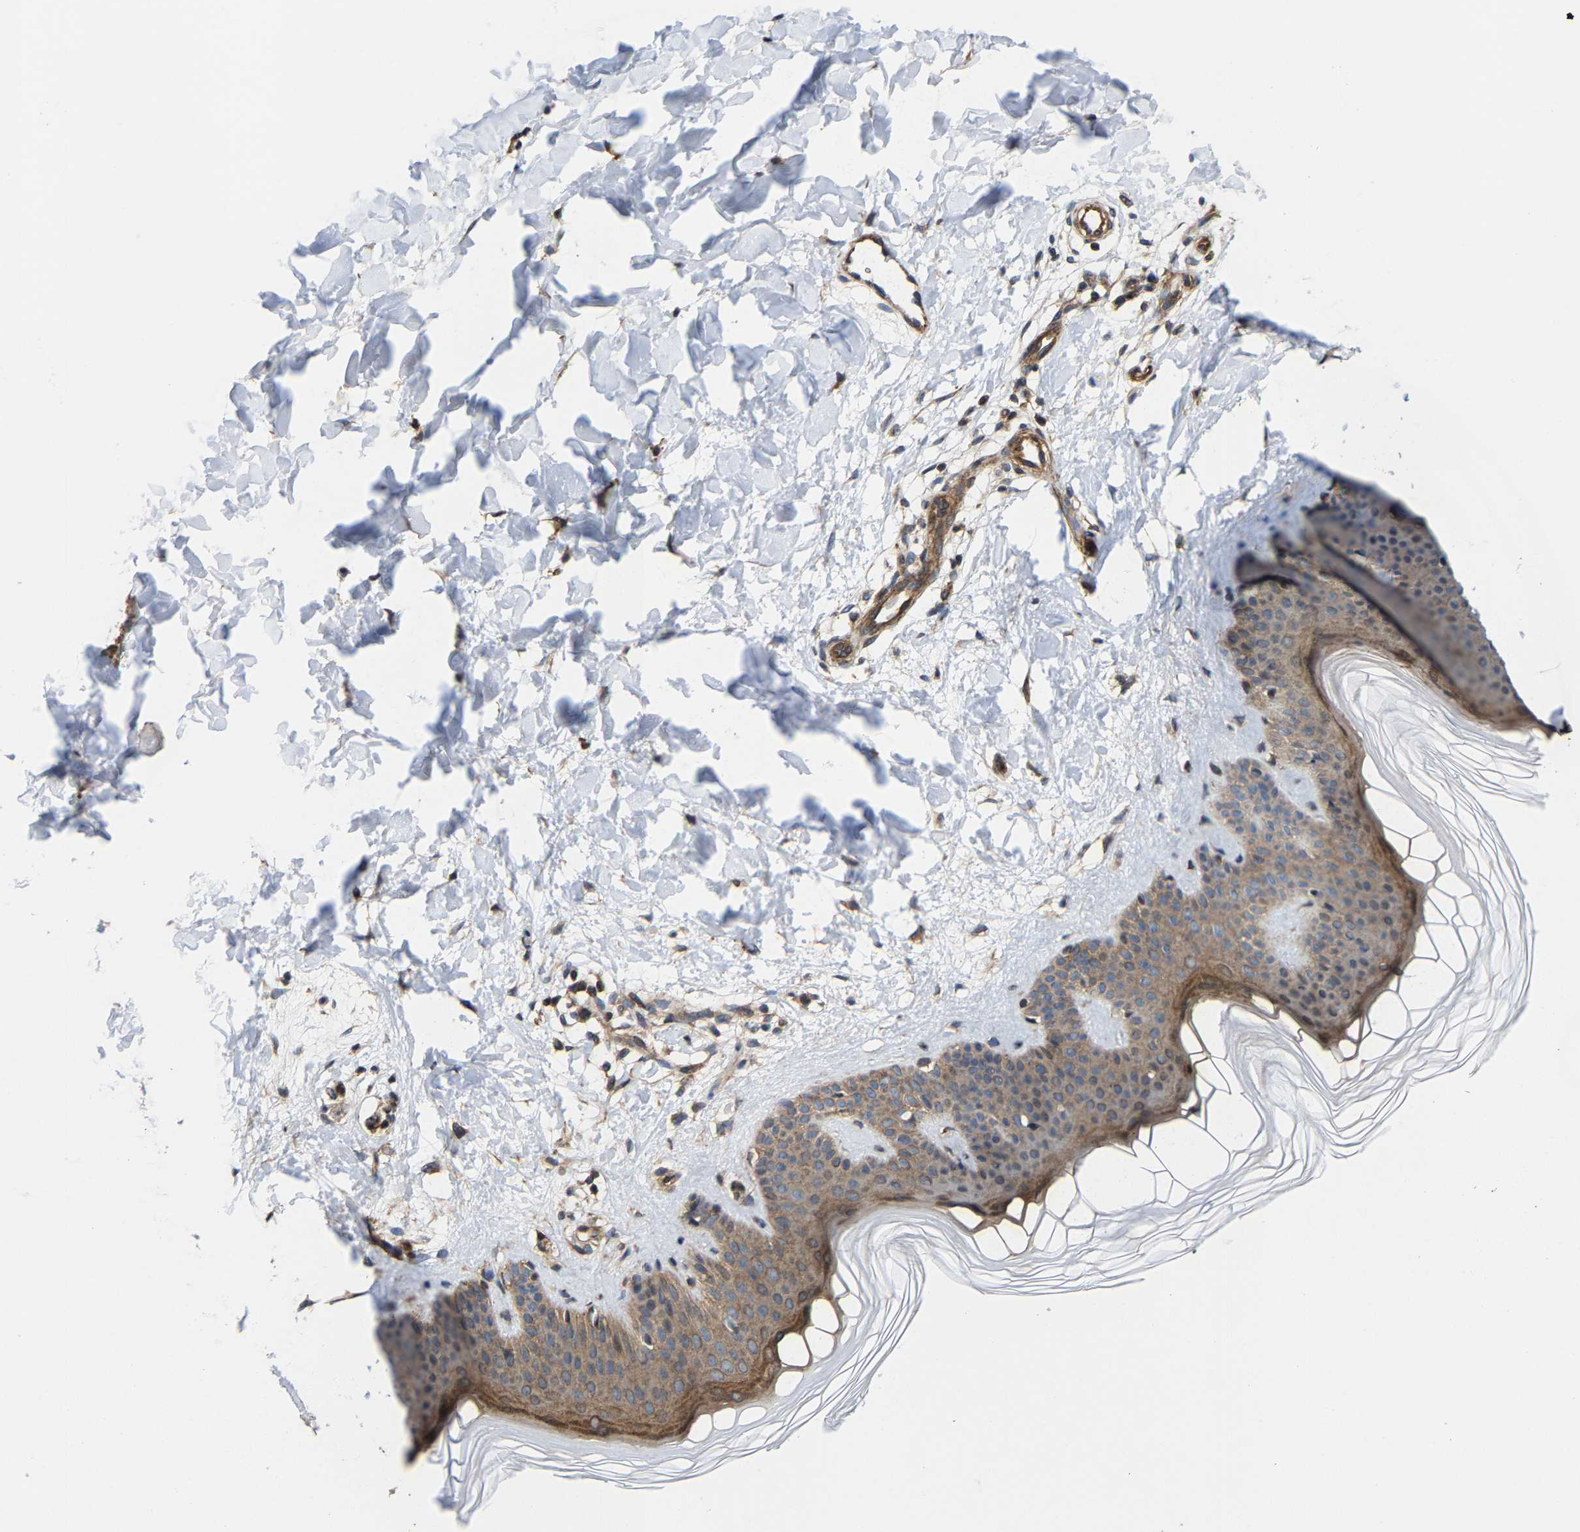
{"staining": {"intensity": "weak", "quantity": "25%-75%", "location": "cytoplasmic/membranous"}, "tissue": "skin", "cell_type": "Fibroblasts", "image_type": "normal", "snomed": [{"axis": "morphology", "description": "Normal tissue, NOS"}, {"axis": "morphology", "description": "Malignant melanoma, Metastatic site"}, {"axis": "topography", "description": "Skin"}], "caption": "Immunohistochemistry (IHC) histopathology image of unremarkable skin: skin stained using immunohistochemistry (IHC) exhibits low levels of weak protein expression localized specifically in the cytoplasmic/membranous of fibroblasts, appearing as a cytoplasmic/membranous brown color.", "gene": "TGFB1I1", "patient": {"sex": "male", "age": 41}}